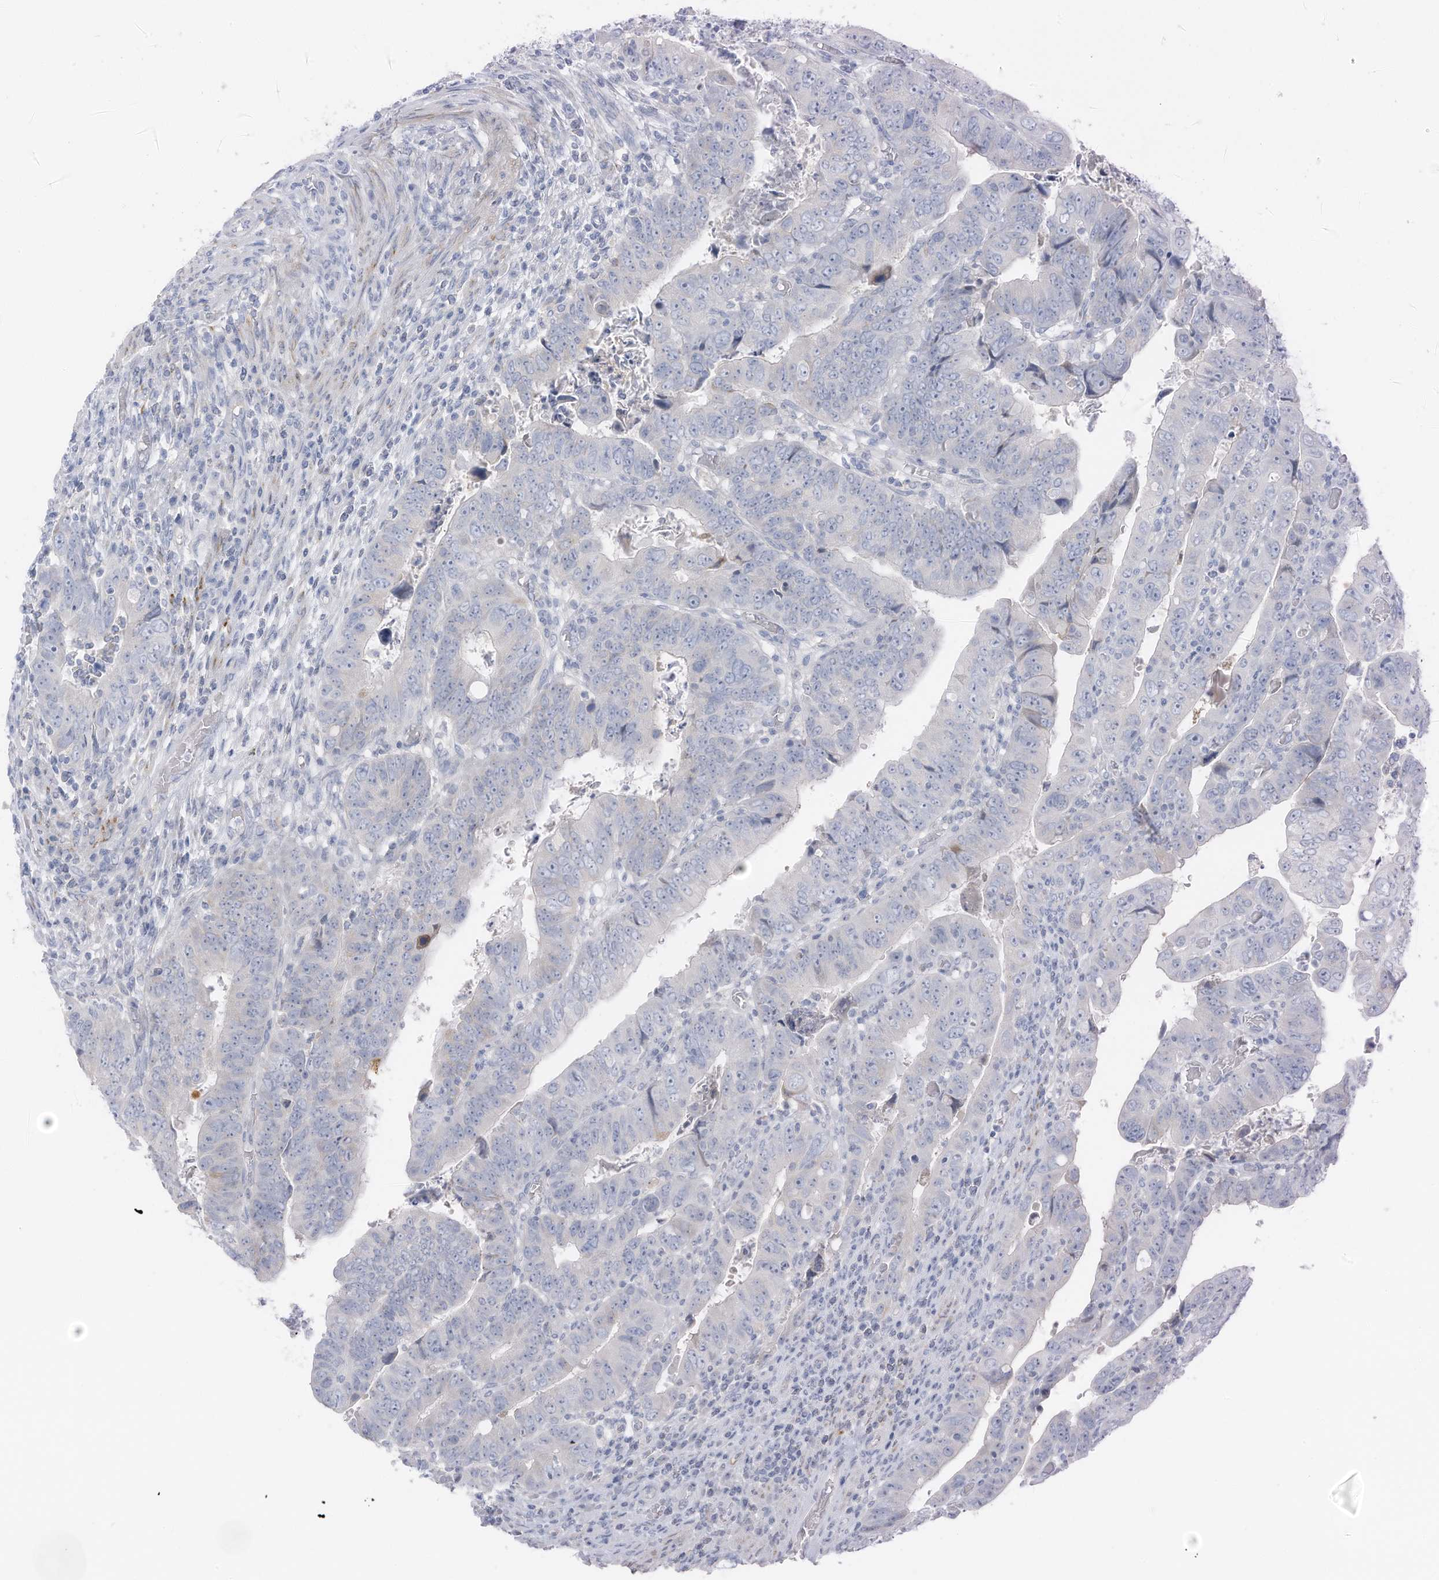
{"staining": {"intensity": "negative", "quantity": "none", "location": "none"}, "tissue": "colorectal cancer", "cell_type": "Tumor cells", "image_type": "cancer", "snomed": [{"axis": "morphology", "description": "Normal tissue, NOS"}, {"axis": "morphology", "description": "Adenocarcinoma, NOS"}, {"axis": "topography", "description": "Rectum"}], "caption": "IHC of colorectal cancer (adenocarcinoma) demonstrates no expression in tumor cells.", "gene": "SLC25A43", "patient": {"sex": "female", "age": 65}}